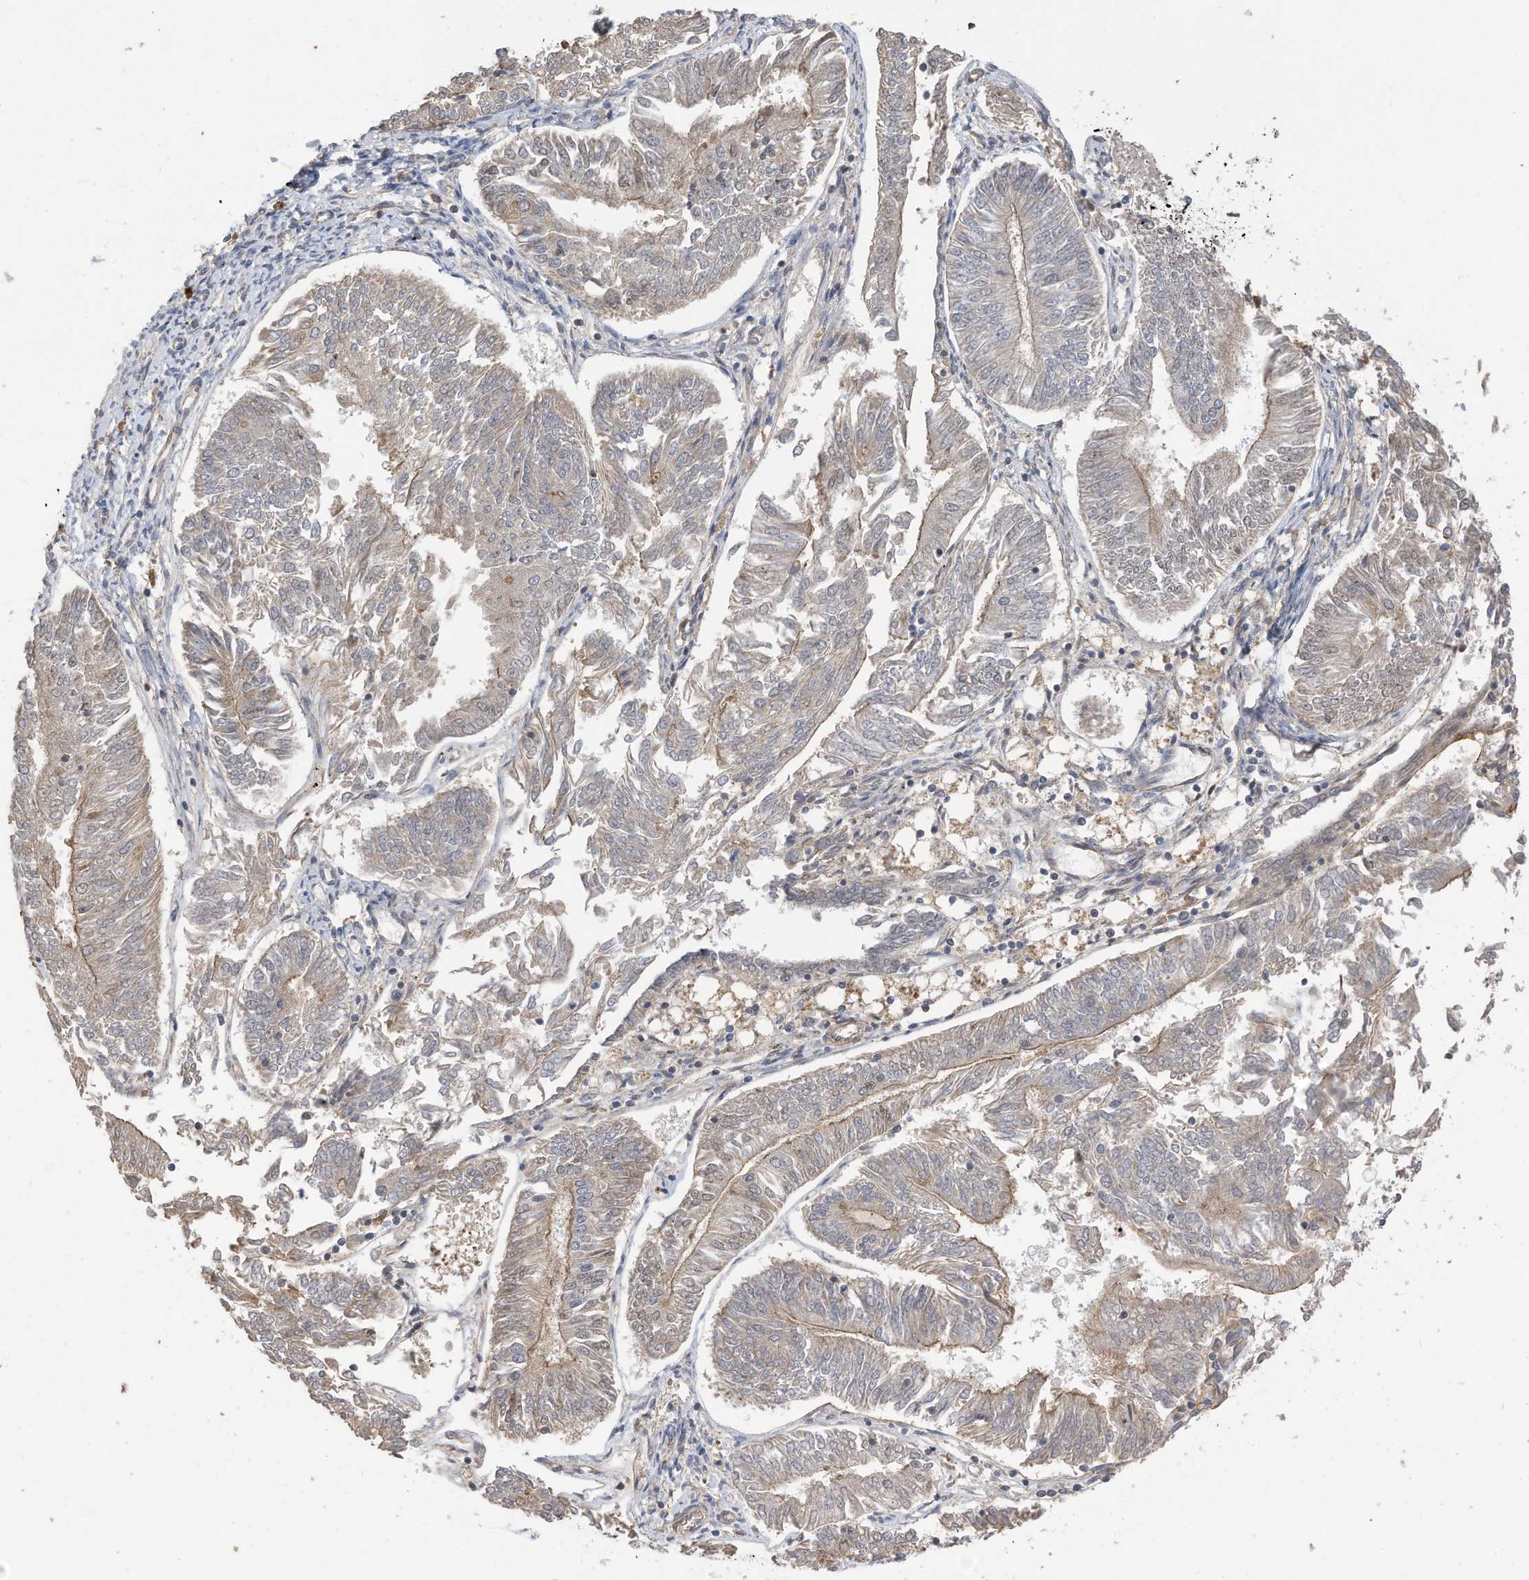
{"staining": {"intensity": "moderate", "quantity": "<25%", "location": "cytoplasmic/membranous"}, "tissue": "endometrial cancer", "cell_type": "Tumor cells", "image_type": "cancer", "snomed": [{"axis": "morphology", "description": "Adenocarcinoma, NOS"}, {"axis": "topography", "description": "Endometrium"}], "caption": "Immunohistochemistry (IHC) (DAB) staining of human endometrial cancer demonstrates moderate cytoplasmic/membranous protein expression in approximately <25% of tumor cells. Immunohistochemistry stains the protein in brown and the nuclei are stained blue.", "gene": "REC8", "patient": {"sex": "female", "age": 58}}